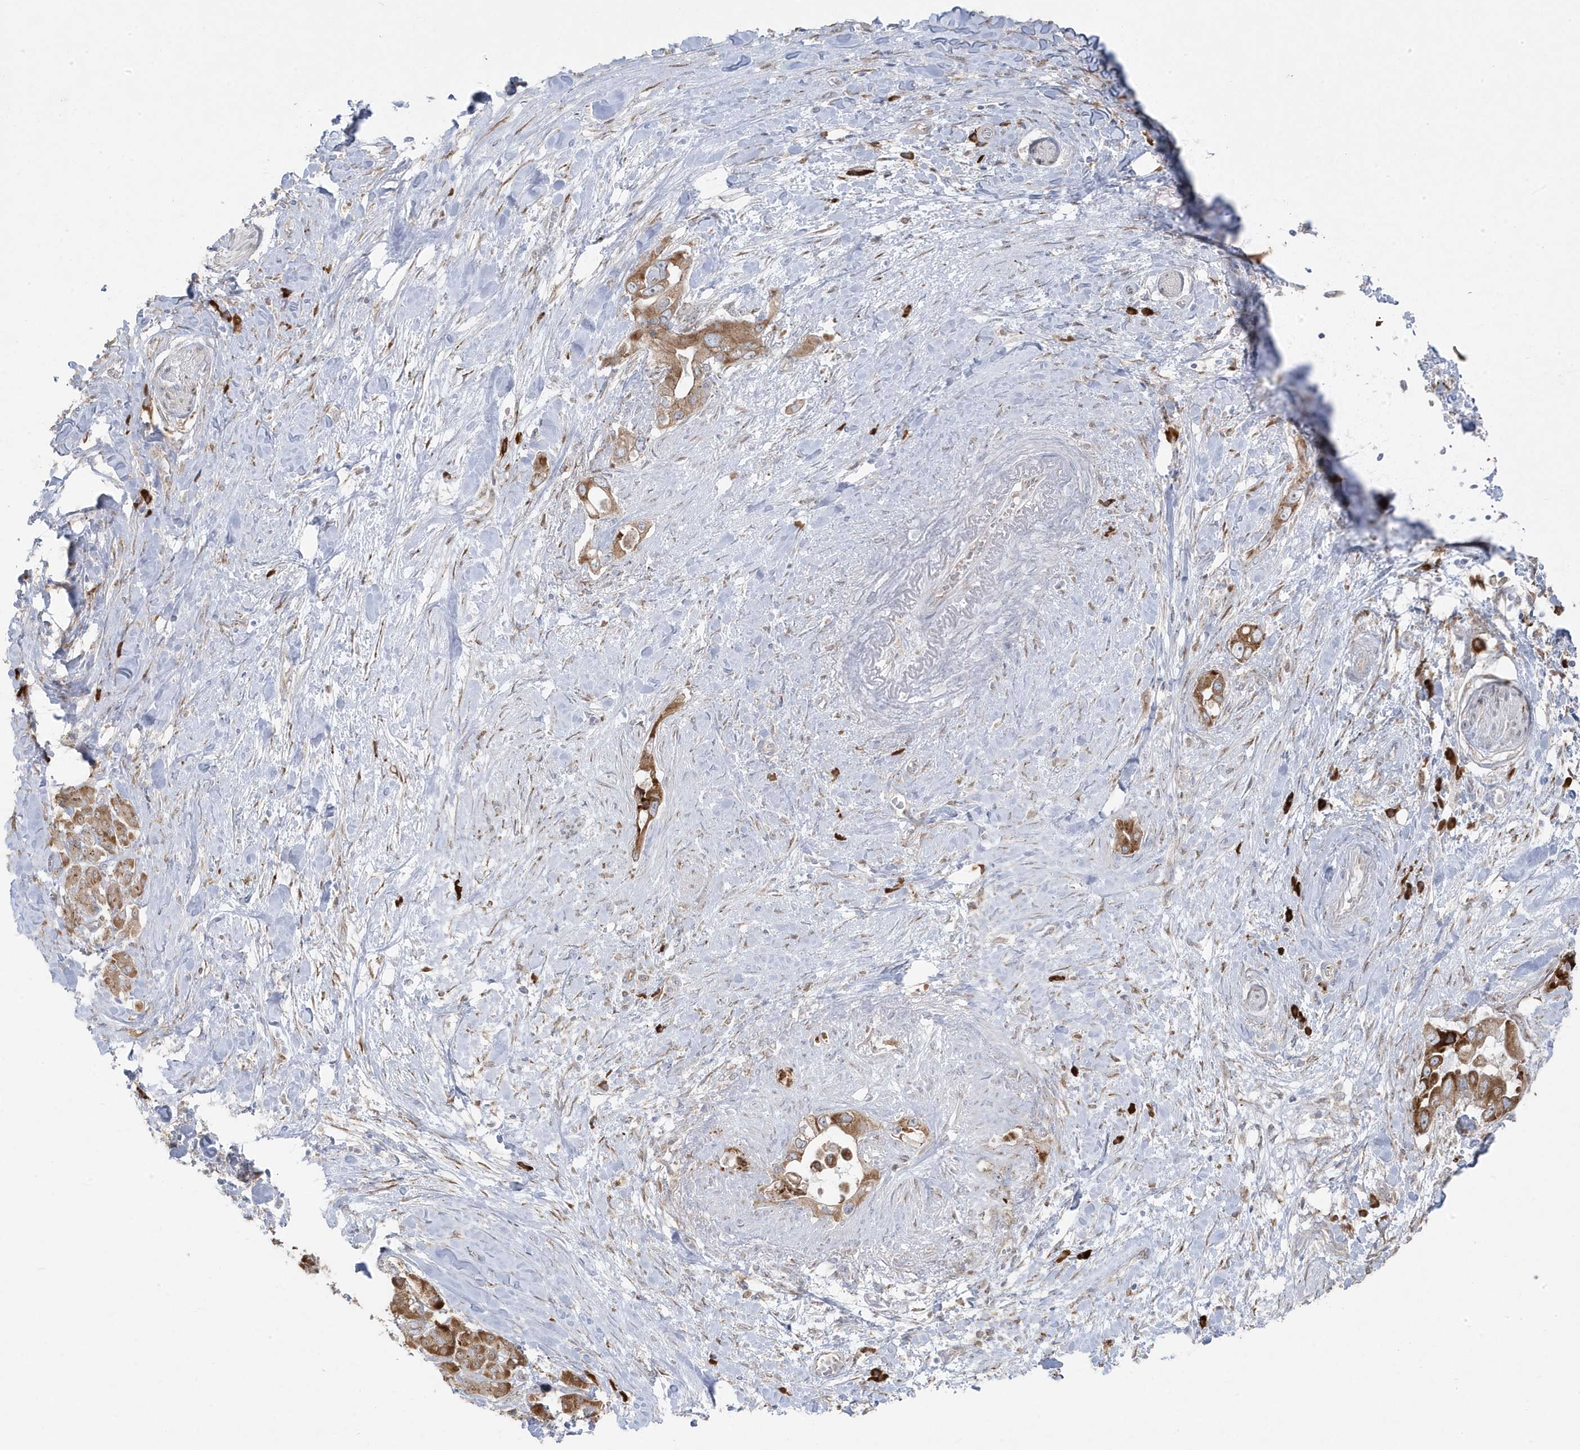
{"staining": {"intensity": "strong", "quantity": ">75%", "location": "cytoplasmic/membranous"}, "tissue": "pancreatic cancer", "cell_type": "Tumor cells", "image_type": "cancer", "snomed": [{"axis": "morphology", "description": "Inflammation, NOS"}, {"axis": "morphology", "description": "Adenocarcinoma, NOS"}, {"axis": "topography", "description": "Pancreas"}], "caption": "Human pancreatic cancer (adenocarcinoma) stained with a brown dye reveals strong cytoplasmic/membranous positive staining in approximately >75% of tumor cells.", "gene": "ZNF654", "patient": {"sex": "female", "age": 56}}